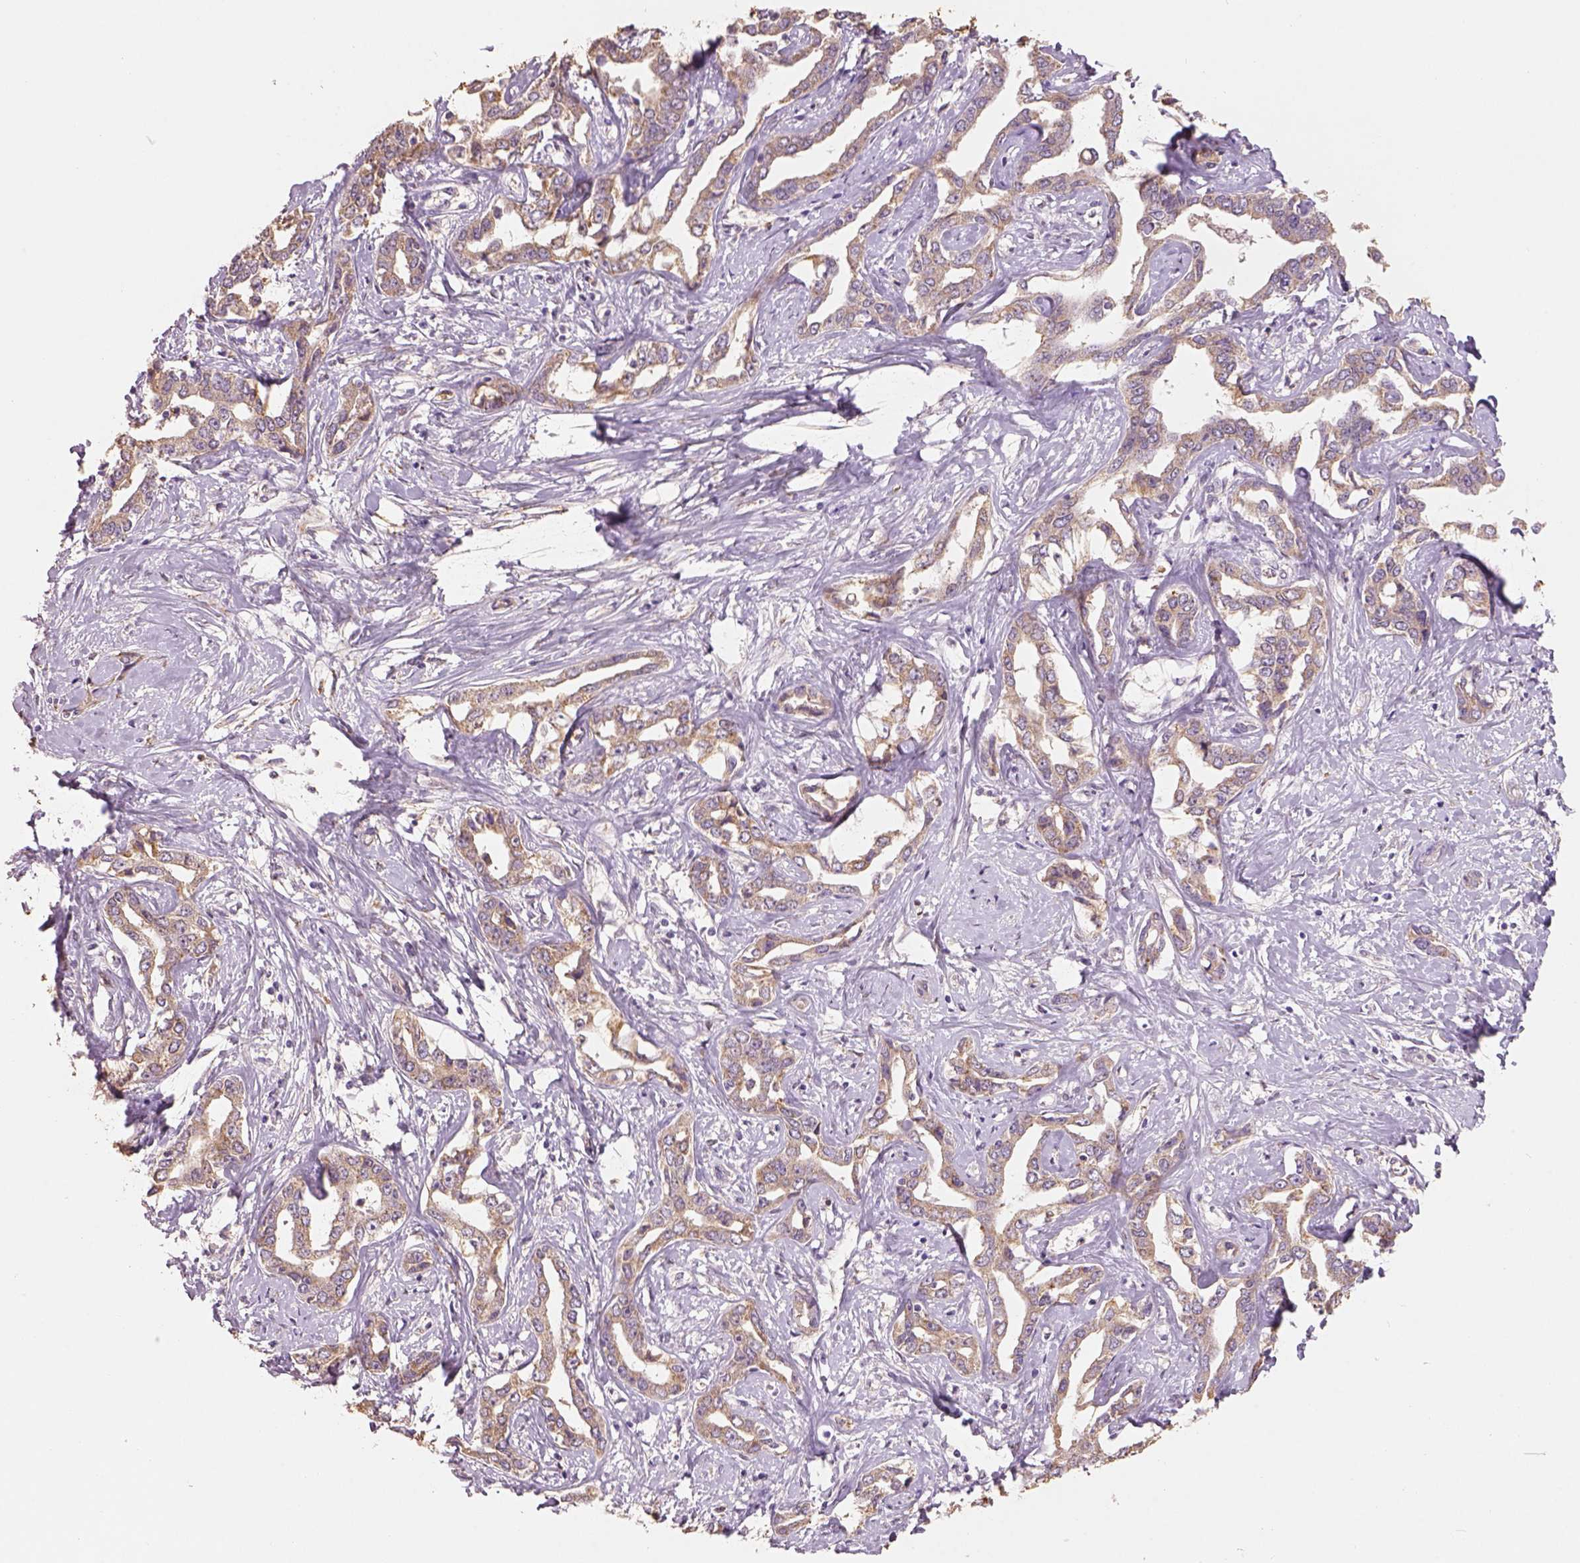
{"staining": {"intensity": "moderate", "quantity": ">75%", "location": "cytoplasmic/membranous"}, "tissue": "liver cancer", "cell_type": "Tumor cells", "image_type": "cancer", "snomed": [{"axis": "morphology", "description": "Cholangiocarcinoma"}, {"axis": "topography", "description": "Liver"}], "caption": "Immunohistochemical staining of human cholangiocarcinoma (liver) shows moderate cytoplasmic/membranous protein positivity in about >75% of tumor cells.", "gene": "AP2B1", "patient": {"sex": "male", "age": 59}}